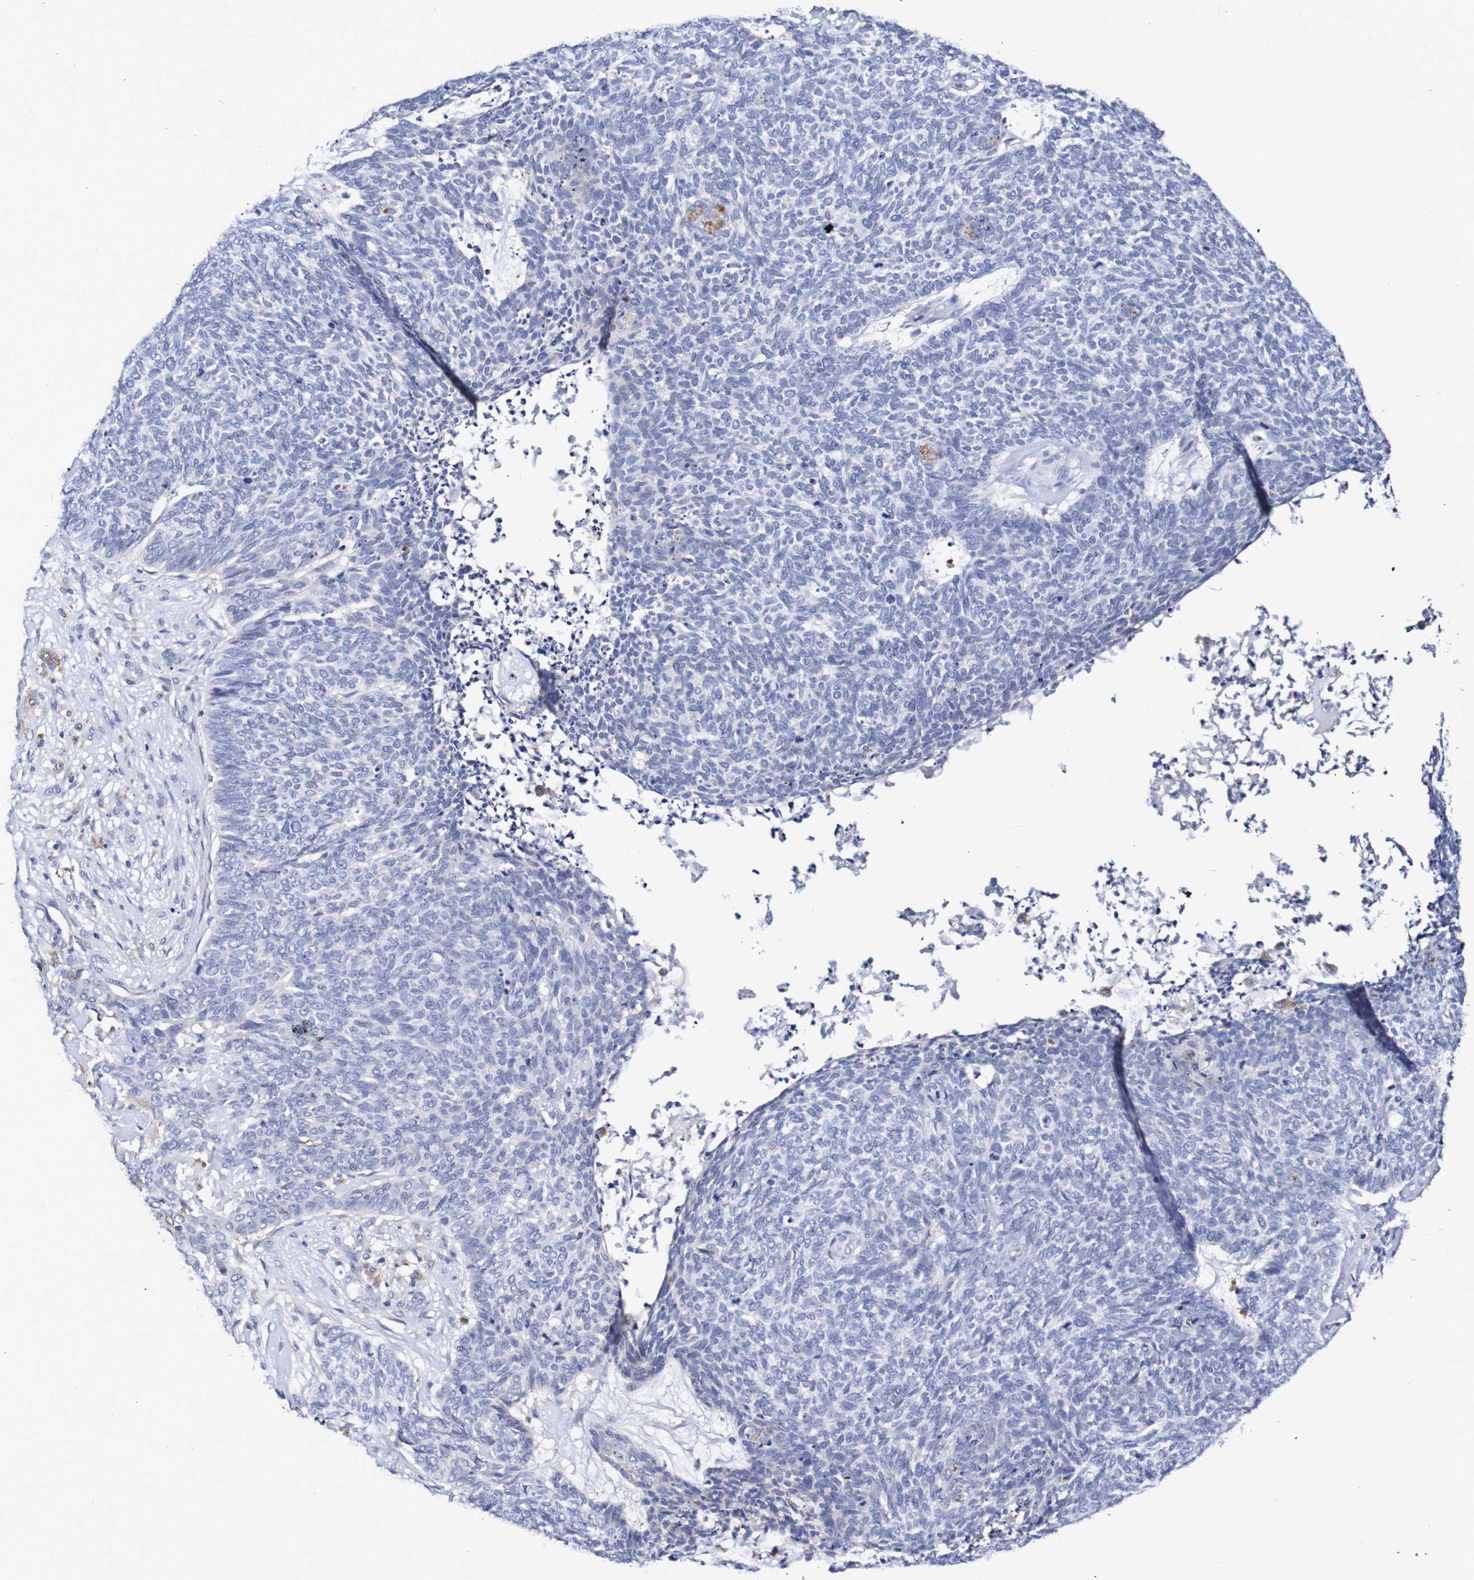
{"staining": {"intensity": "negative", "quantity": "none", "location": "none"}, "tissue": "skin cancer", "cell_type": "Tumor cells", "image_type": "cancer", "snomed": [{"axis": "morphology", "description": "Basal cell carcinoma"}, {"axis": "topography", "description": "Skin"}], "caption": "Protein analysis of skin basal cell carcinoma shows no significant positivity in tumor cells.", "gene": "SEZ6", "patient": {"sex": "female", "age": 84}}